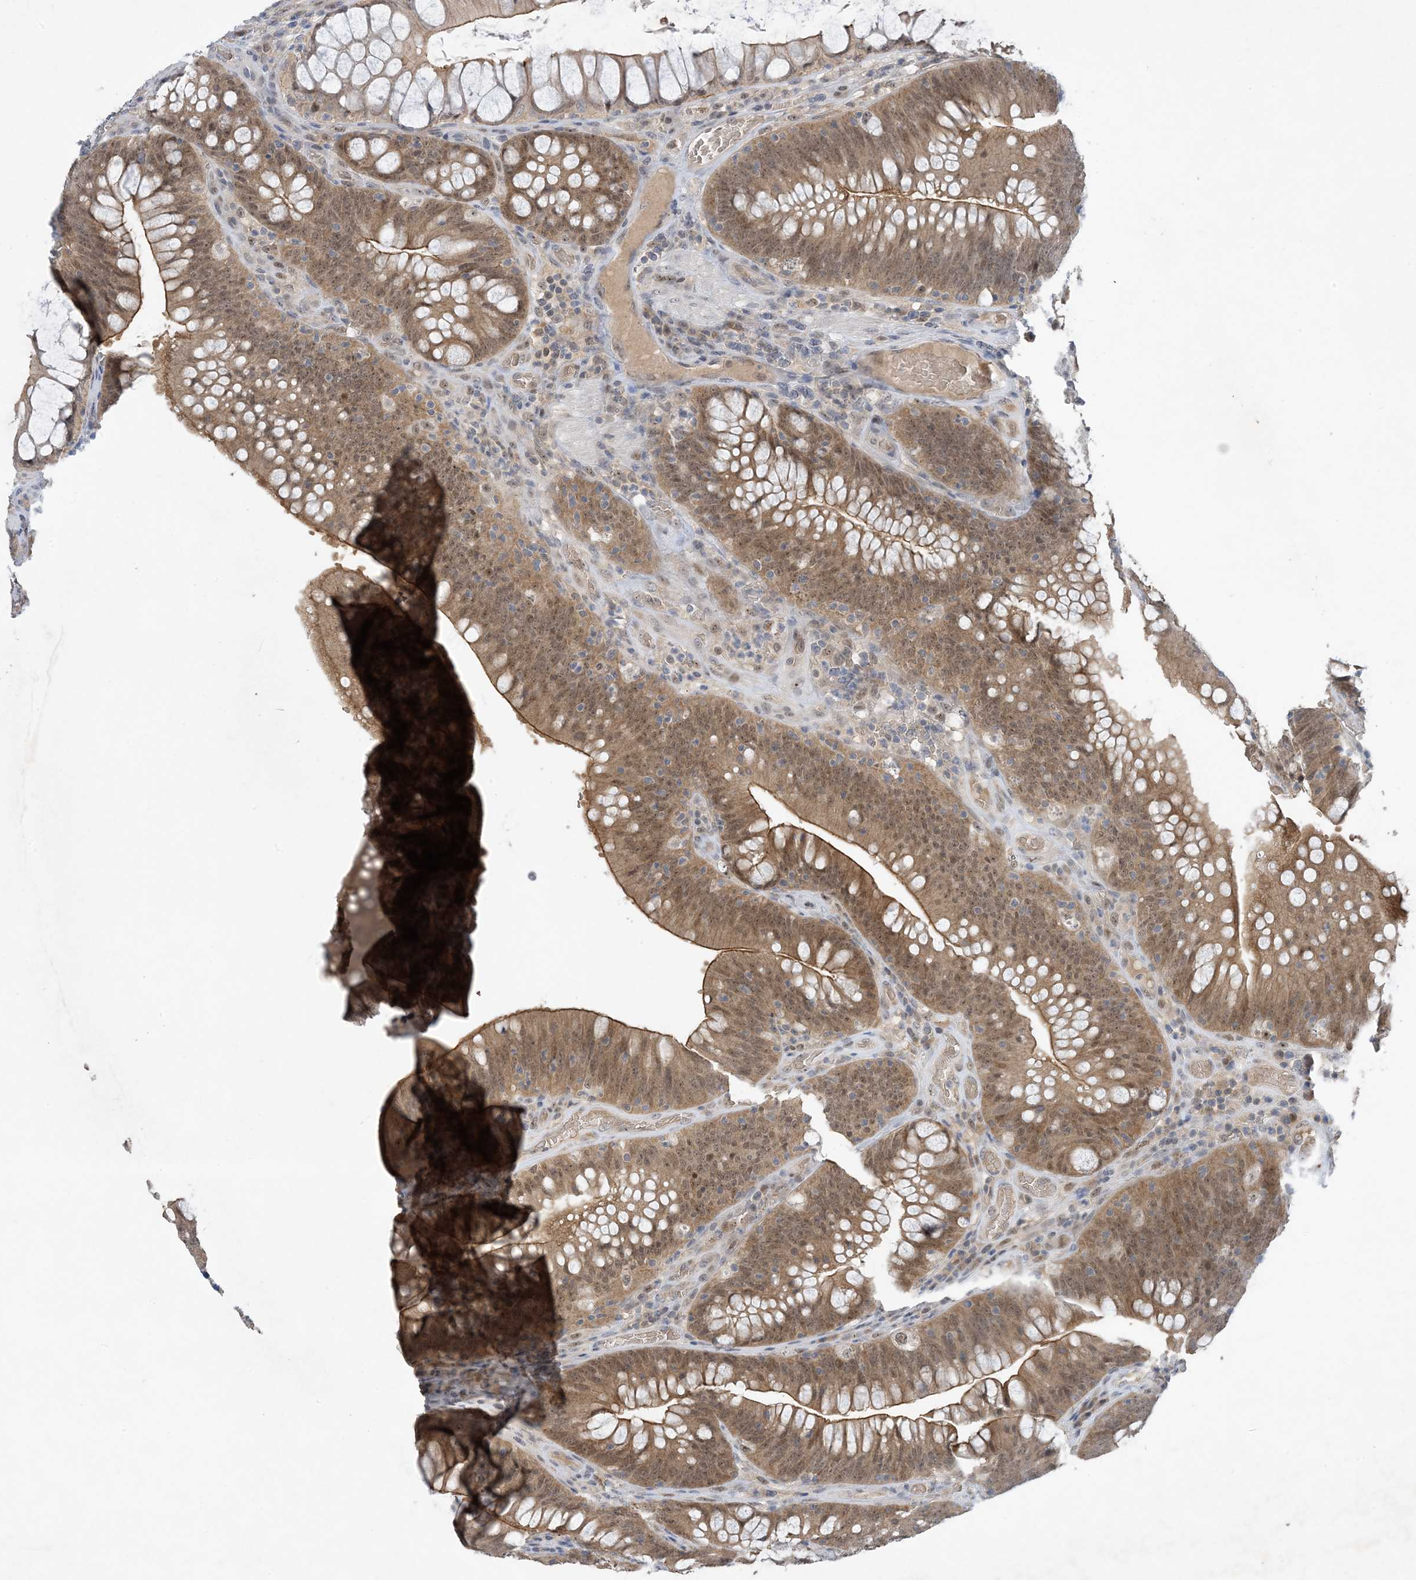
{"staining": {"intensity": "moderate", "quantity": ">75%", "location": "cytoplasmic/membranous,nuclear"}, "tissue": "colorectal cancer", "cell_type": "Tumor cells", "image_type": "cancer", "snomed": [{"axis": "morphology", "description": "Normal tissue, NOS"}, {"axis": "topography", "description": "Colon"}], "caption": "A micrograph of human colorectal cancer stained for a protein shows moderate cytoplasmic/membranous and nuclear brown staining in tumor cells.", "gene": "UBE2E1", "patient": {"sex": "female", "age": 82}}